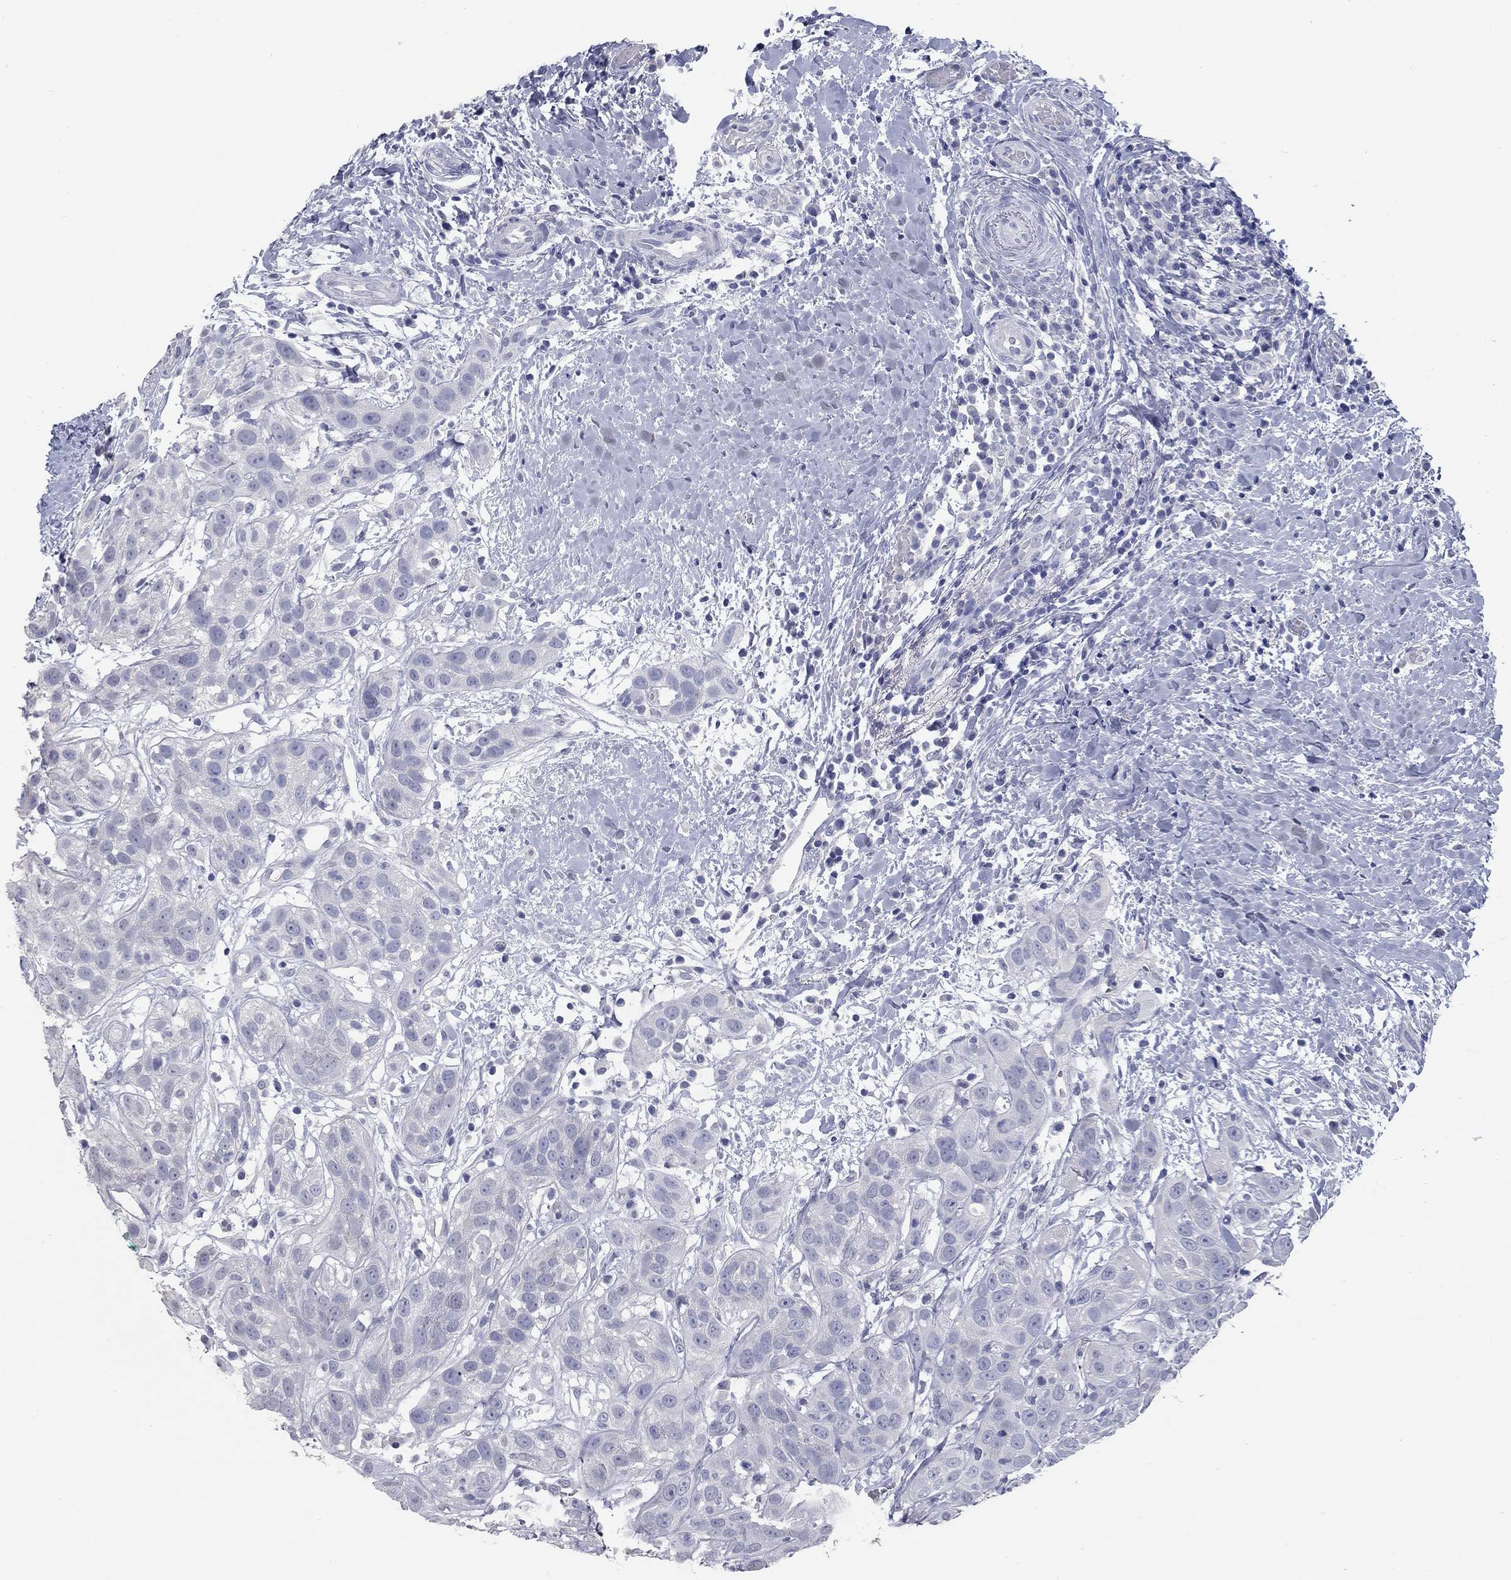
{"staining": {"intensity": "negative", "quantity": "none", "location": "none"}, "tissue": "head and neck cancer", "cell_type": "Tumor cells", "image_type": "cancer", "snomed": [{"axis": "morphology", "description": "Normal tissue, NOS"}, {"axis": "morphology", "description": "Squamous cell carcinoma, NOS"}, {"axis": "topography", "description": "Oral tissue"}, {"axis": "topography", "description": "Salivary gland"}, {"axis": "topography", "description": "Head-Neck"}], "caption": "Protein analysis of squamous cell carcinoma (head and neck) shows no significant positivity in tumor cells.", "gene": "TAC1", "patient": {"sex": "female", "age": 62}}